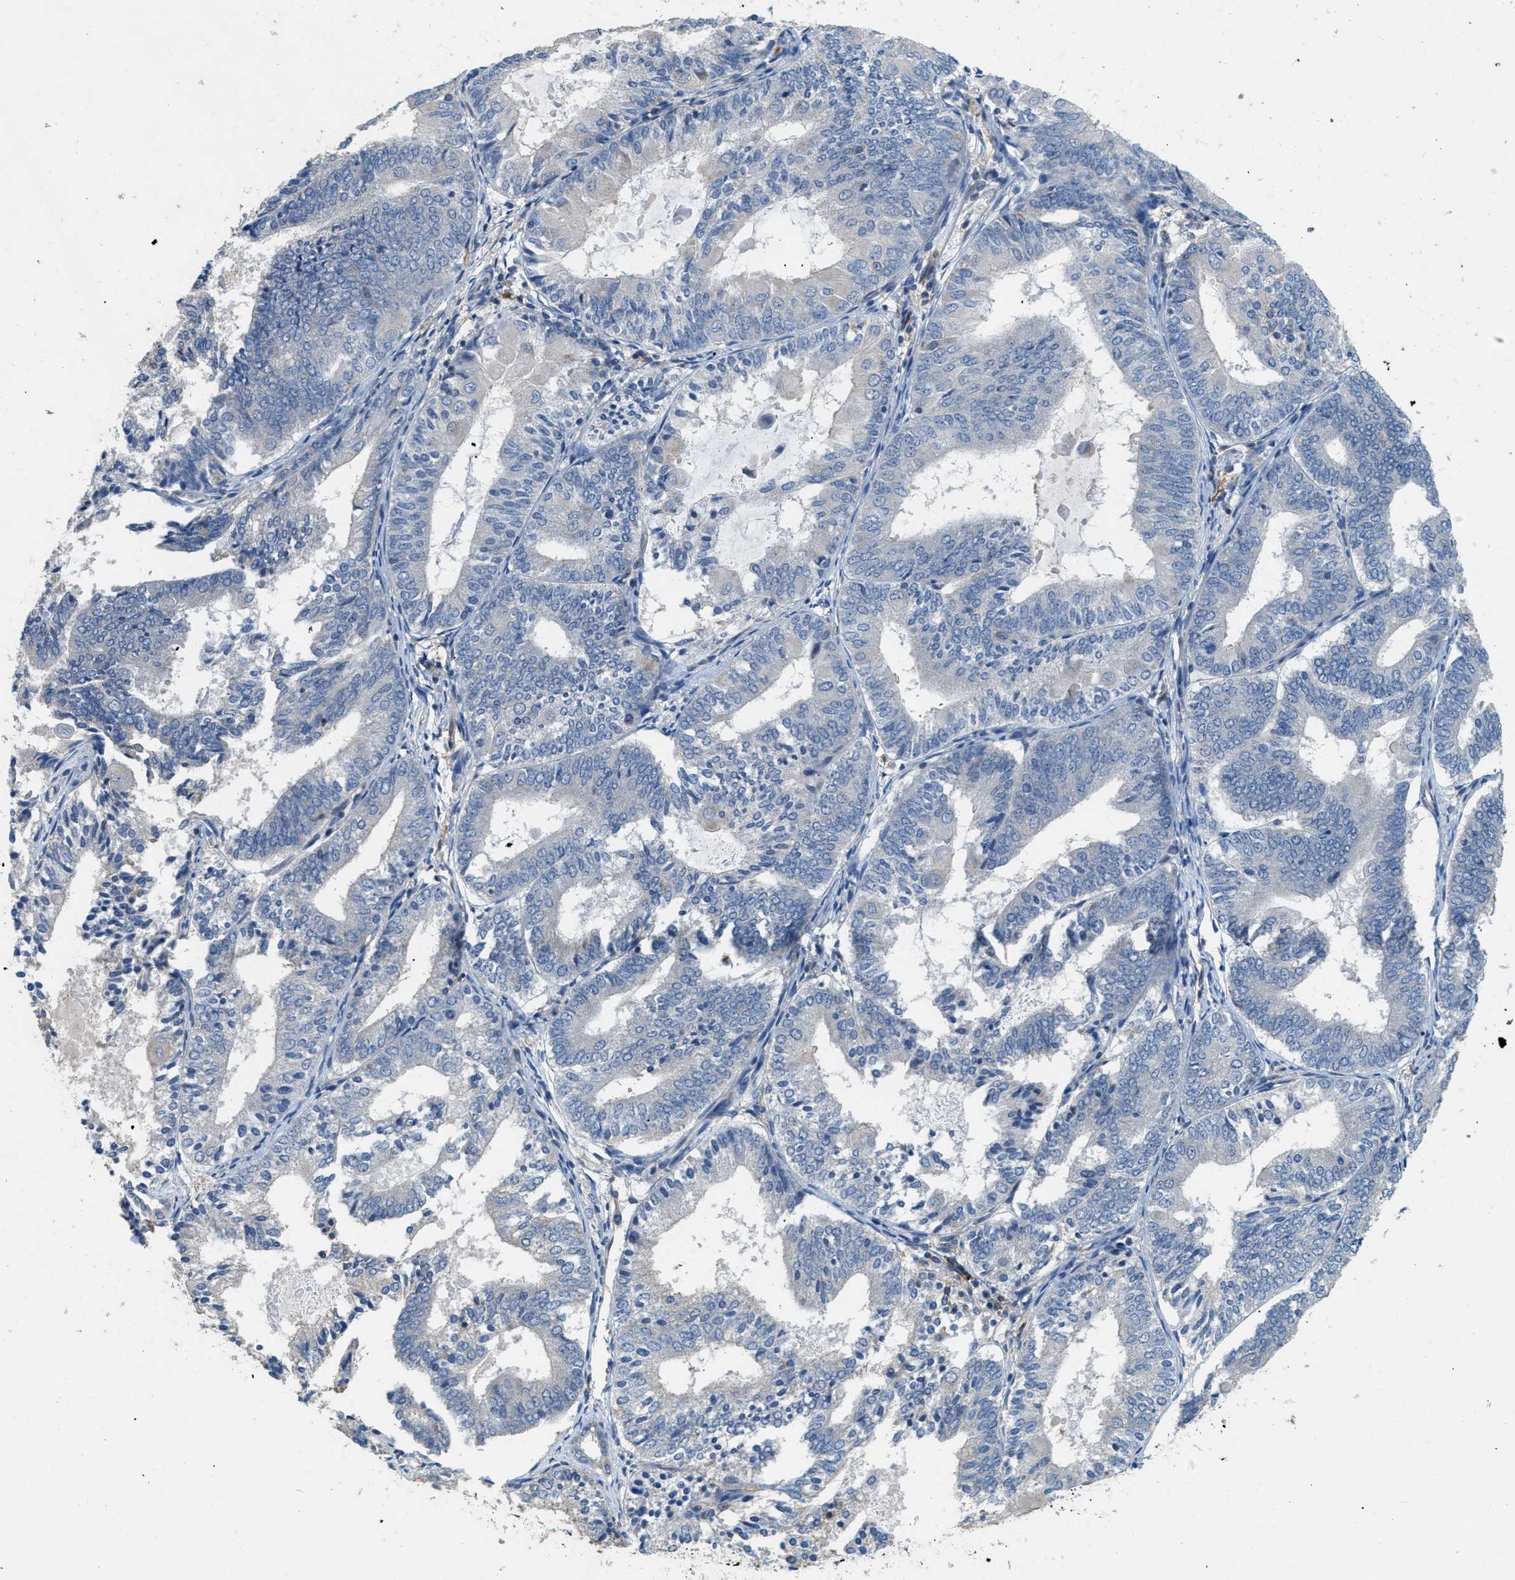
{"staining": {"intensity": "negative", "quantity": "none", "location": "none"}, "tissue": "endometrial cancer", "cell_type": "Tumor cells", "image_type": "cancer", "snomed": [{"axis": "morphology", "description": "Adenocarcinoma, NOS"}, {"axis": "topography", "description": "Endometrium"}], "caption": "DAB (3,3'-diaminobenzidine) immunohistochemical staining of human adenocarcinoma (endometrial) demonstrates no significant staining in tumor cells.", "gene": "DGKE", "patient": {"sex": "female", "age": 81}}